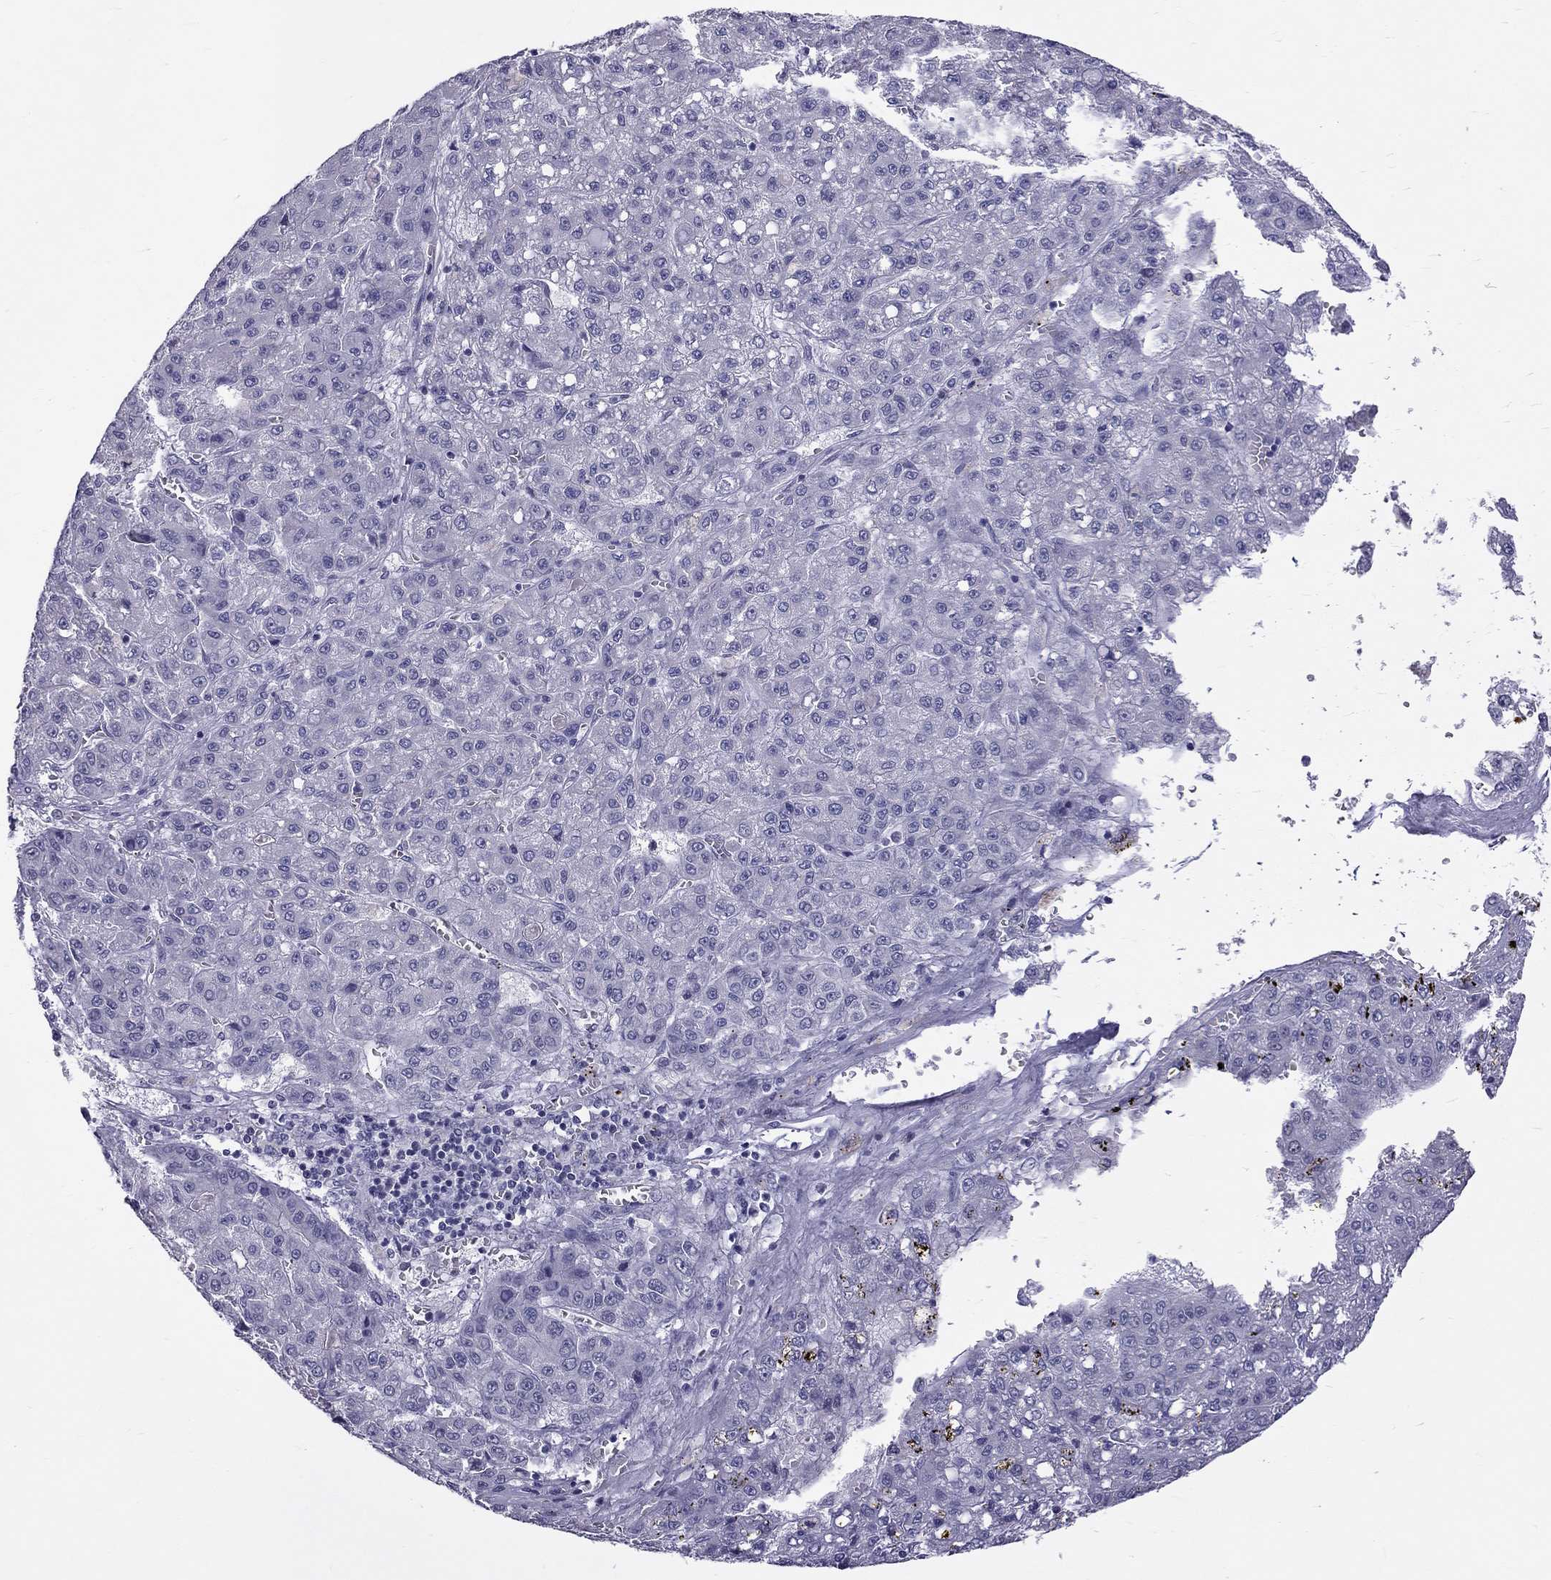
{"staining": {"intensity": "negative", "quantity": "none", "location": "none"}, "tissue": "liver cancer", "cell_type": "Tumor cells", "image_type": "cancer", "snomed": [{"axis": "morphology", "description": "Carcinoma, Hepatocellular, NOS"}, {"axis": "topography", "description": "Liver"}], "caption": "DAB immunohistochemical staining of human hepatocellular carcinoma (liver) displays no significant expression in tumor cells. (Stains: DAB (3,3'-diaminobenzidine) immunohistochemistry with hematoxylin counter stain, Microscopy: brightfield microscopy at high magnification).", "gene": "RTL9", "patient": {"sex": "male", "age": 70}}